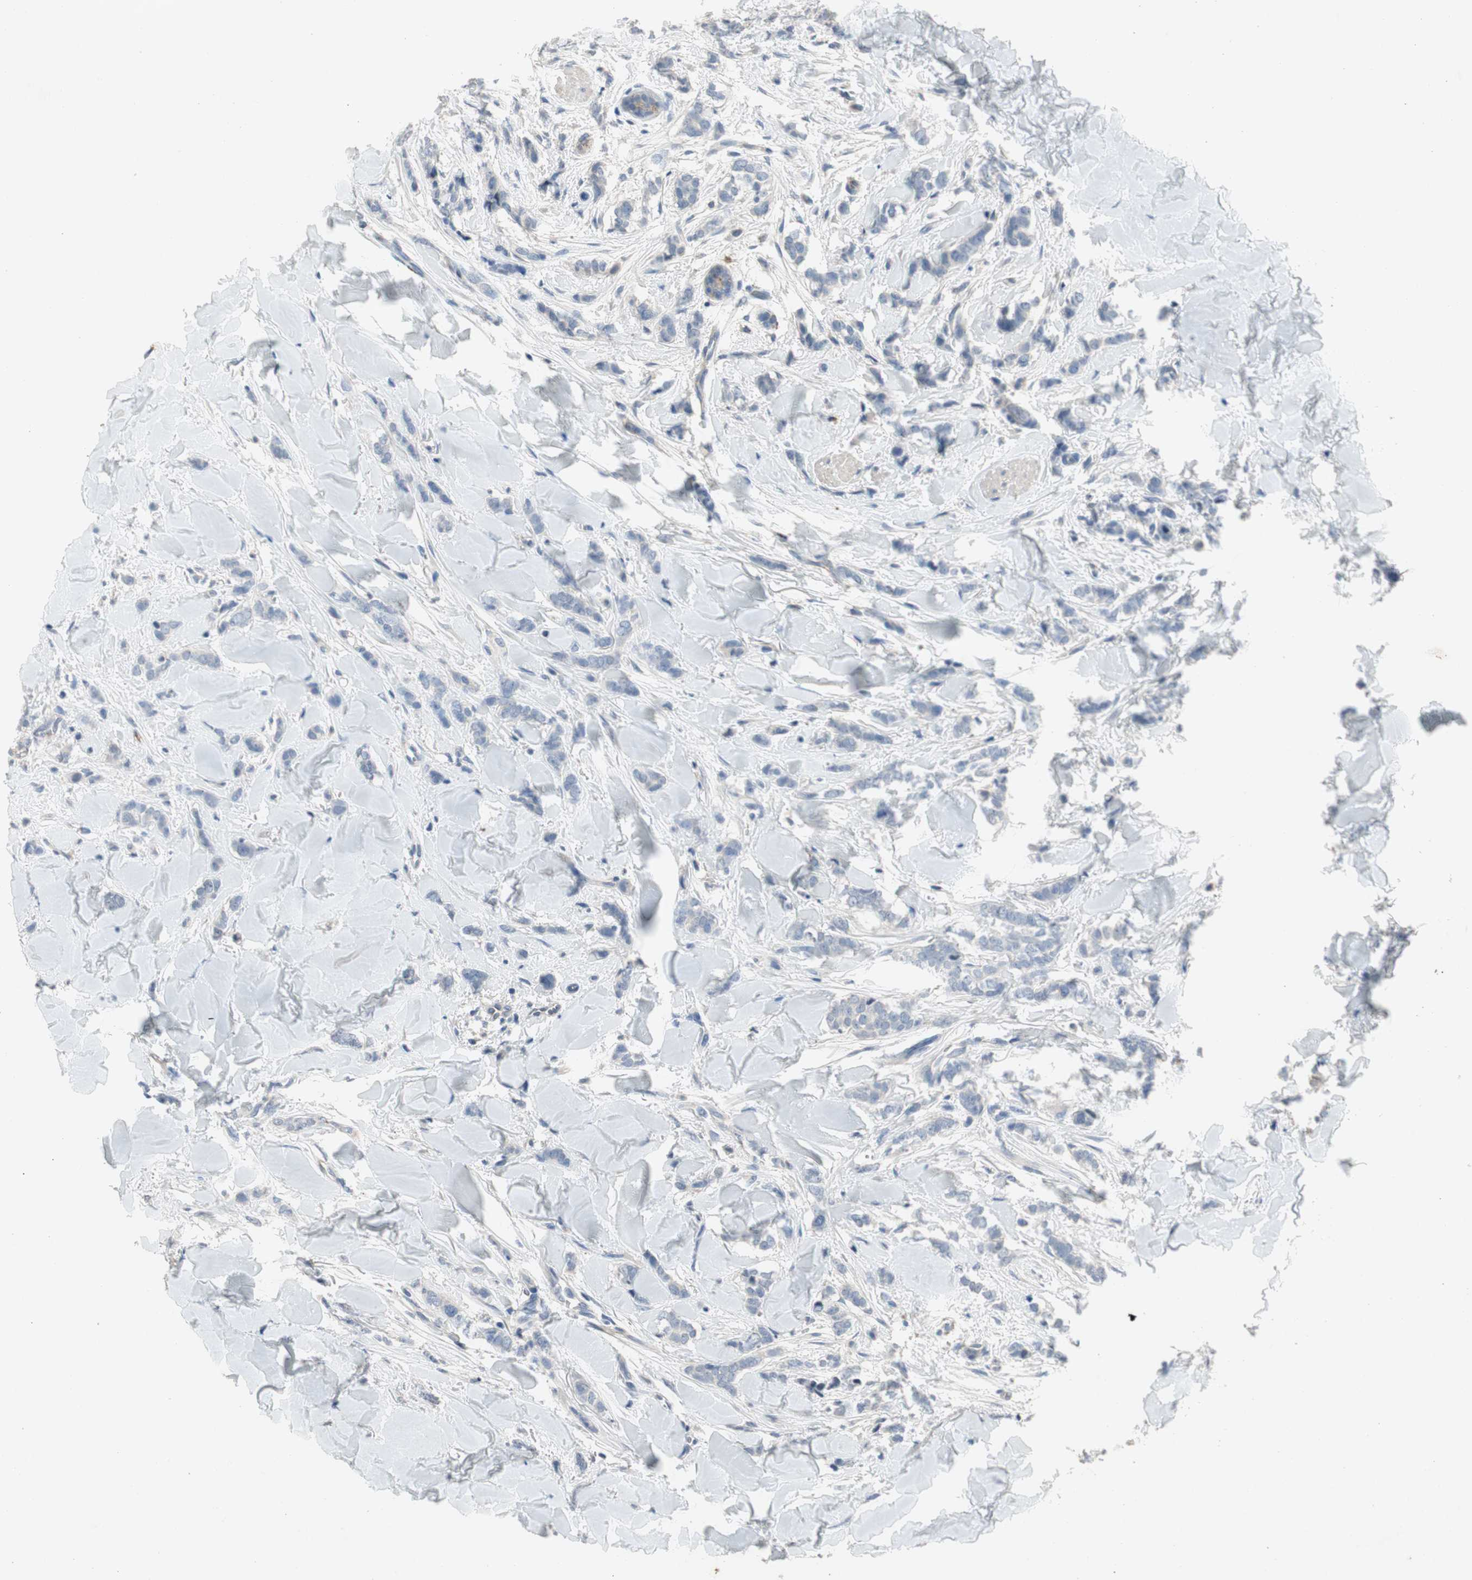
{"staining": {"intensity": "negative", "quantity": "none", "location": "none"}, "tissue": "breast cancer", "cell_type": "Tumor cells", "image_type": "cancer", "snomed": [{"axis": "morphology", "description": "Lobular carcinoma"}, {"axis": "topography", "description": "Skin"}, {"axis": "topography", "description": "Breast"}], "caption": "An IHC image of breast lobular carcinoma is shown. There is no staining in tumor cells of breast lobular carcinoma.", "gene": "ALPL", "patient": {"sex": "female", "age": 46}}